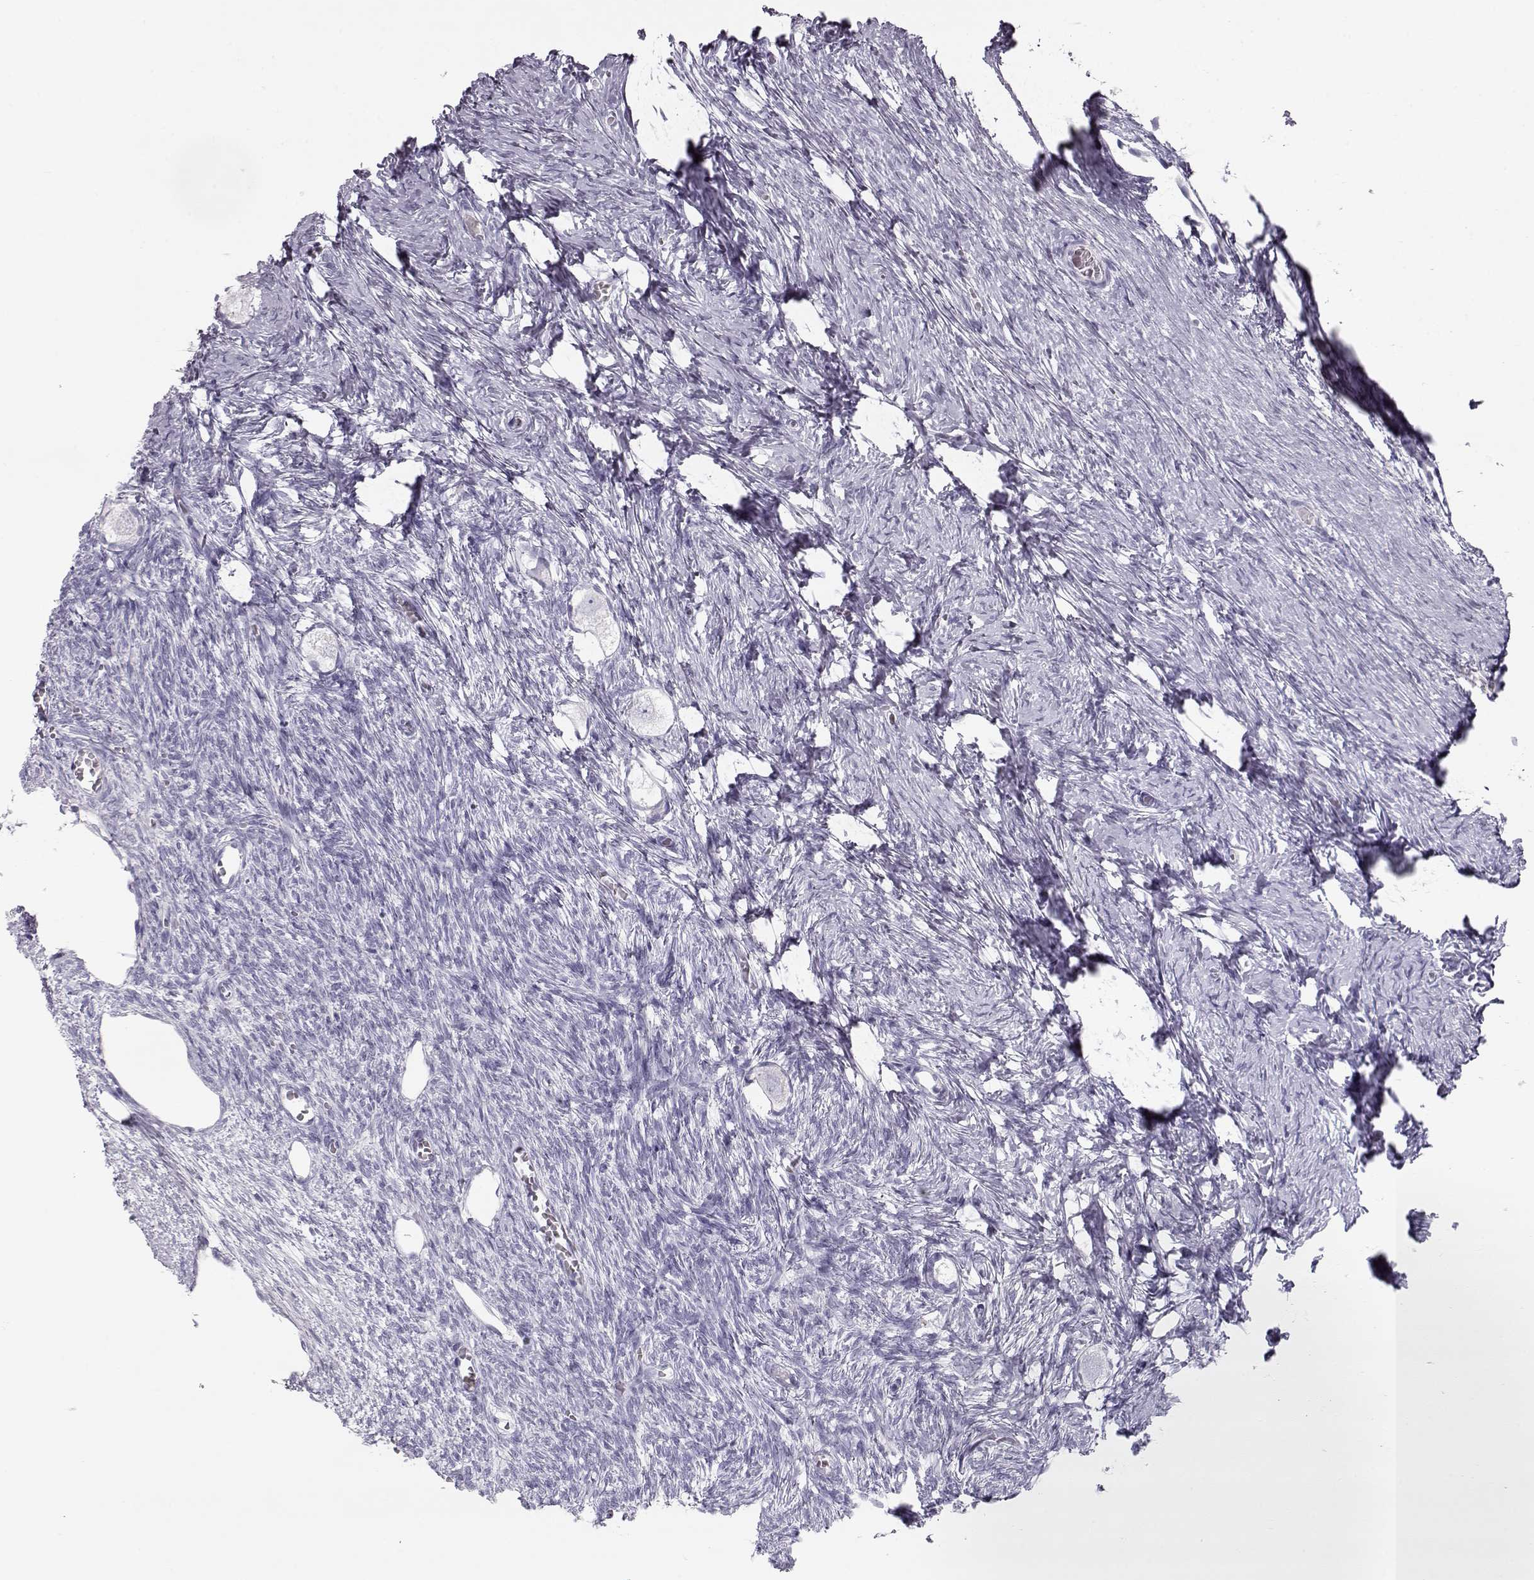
{"staining": {"intensity": "negative", "quantity": "none", "location": "none"}, "tissue": "ovary", "cell_type": "Follicle cells", "image_type": "normal", "snomed": [{"axis": "morphology", "description": "Normal tissue, NOS"}, {"axis": "topography", "description": "Ovary"}], "caption": "The immunohistochemistry (IHC) image has no significant expression in follicle cells of ovary.", "gene": "MIP", "patient": {"sex": "female", "age": 27}}